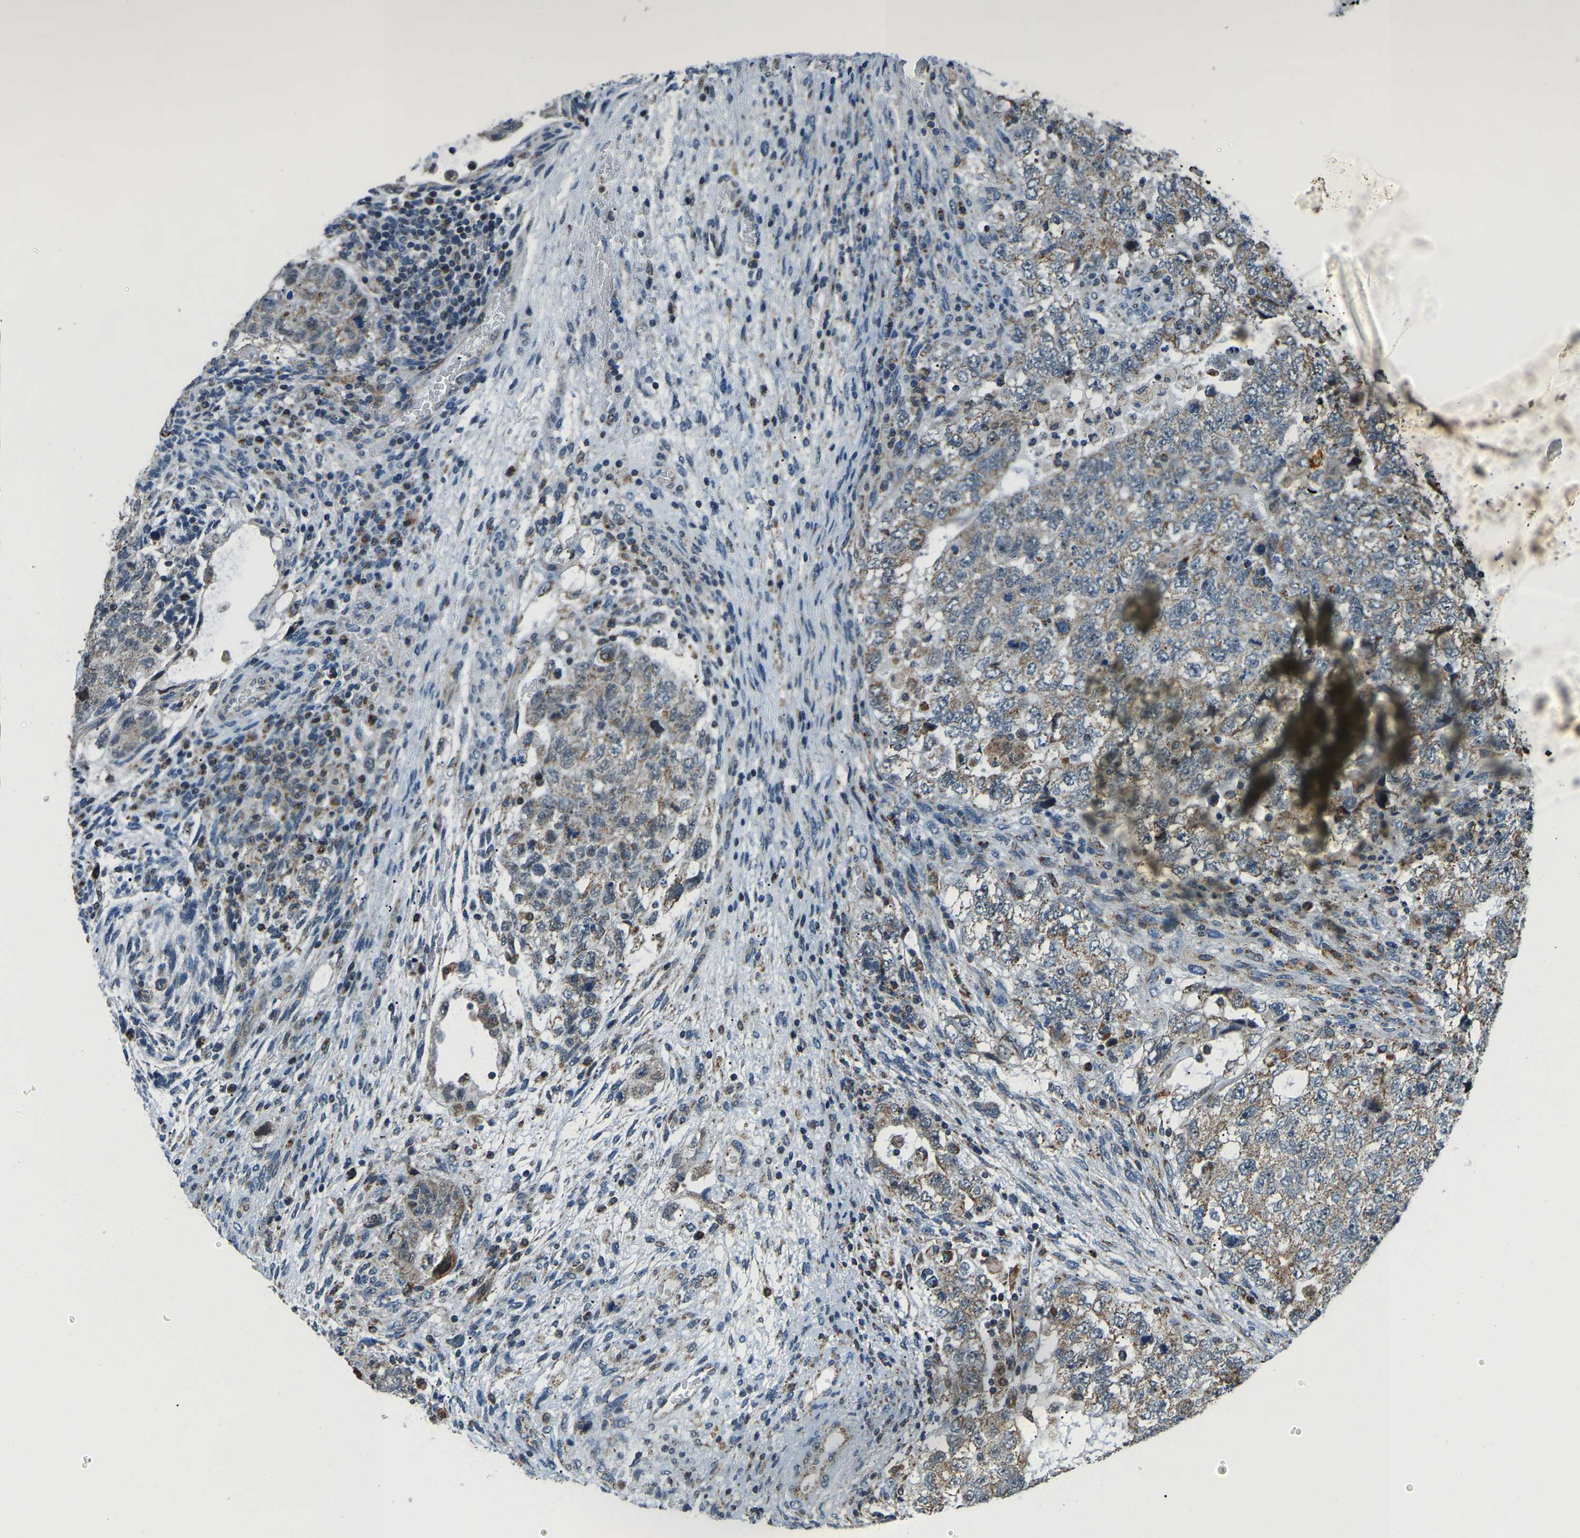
{"staining": {"intensity": "weak", "quantity": ">75%", "location": "cytoplasmic/membranous"}, "tissue": "testis cancer", "cell_type": "Tumor cells", "image_type": "cancer", "snomed": [{"axis": "morphology", "description": "Carcinoma, Embryonal, NOS"}, {"axis": "topography", "description": "Testis"}], "caption": "Human testis embryonal carcinoma stained for a protein (brown) reveals weak cytoplasmic/membranous positive staining in approximately >75% of tumor cells.", "gene": "RBM33", "patient": {"sex": "male", "age": 36}}